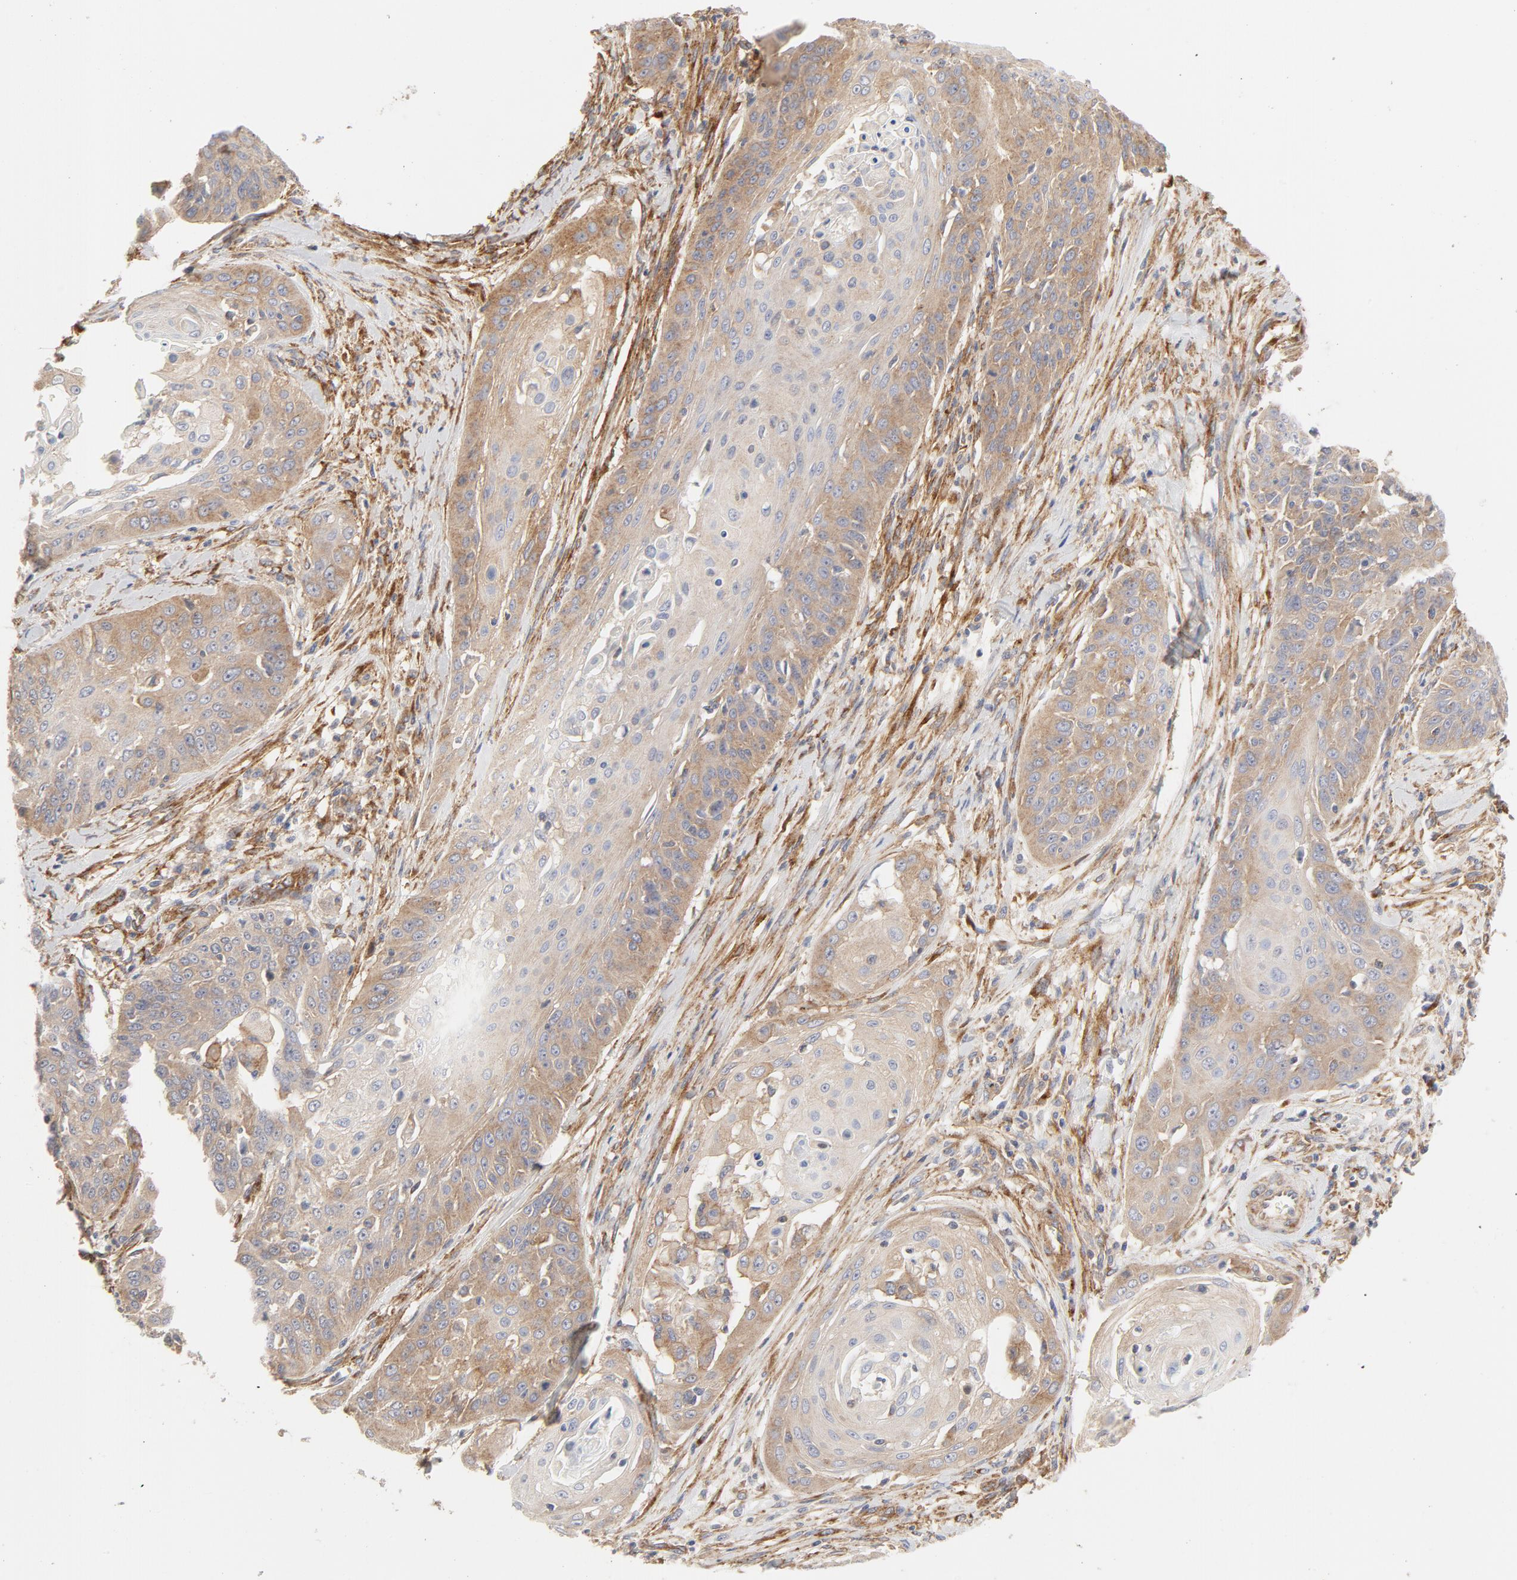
{"staining": {"intensity": "moderate", "quantity": "25%-75%", "location": "cytoplasmic/membranous"}, "tissue": "cervical cancer", "cell_type": "Tumor cells", "image_type": "cancer", "snomed": [{"axis": "morphology", "description": "Squamous cell carcinoma, NOS"}, {"axis": "topography", "description": "Cervix"}], "caption": "Moderate cytoplasmic/membranous expression for a protein is appreciated in about 25%-75% of tumor cells of cervical cancer using immunohistochemistry (IHC).", "gene": "AP2A1", "patient": {"sex": "female", "age": 64}}